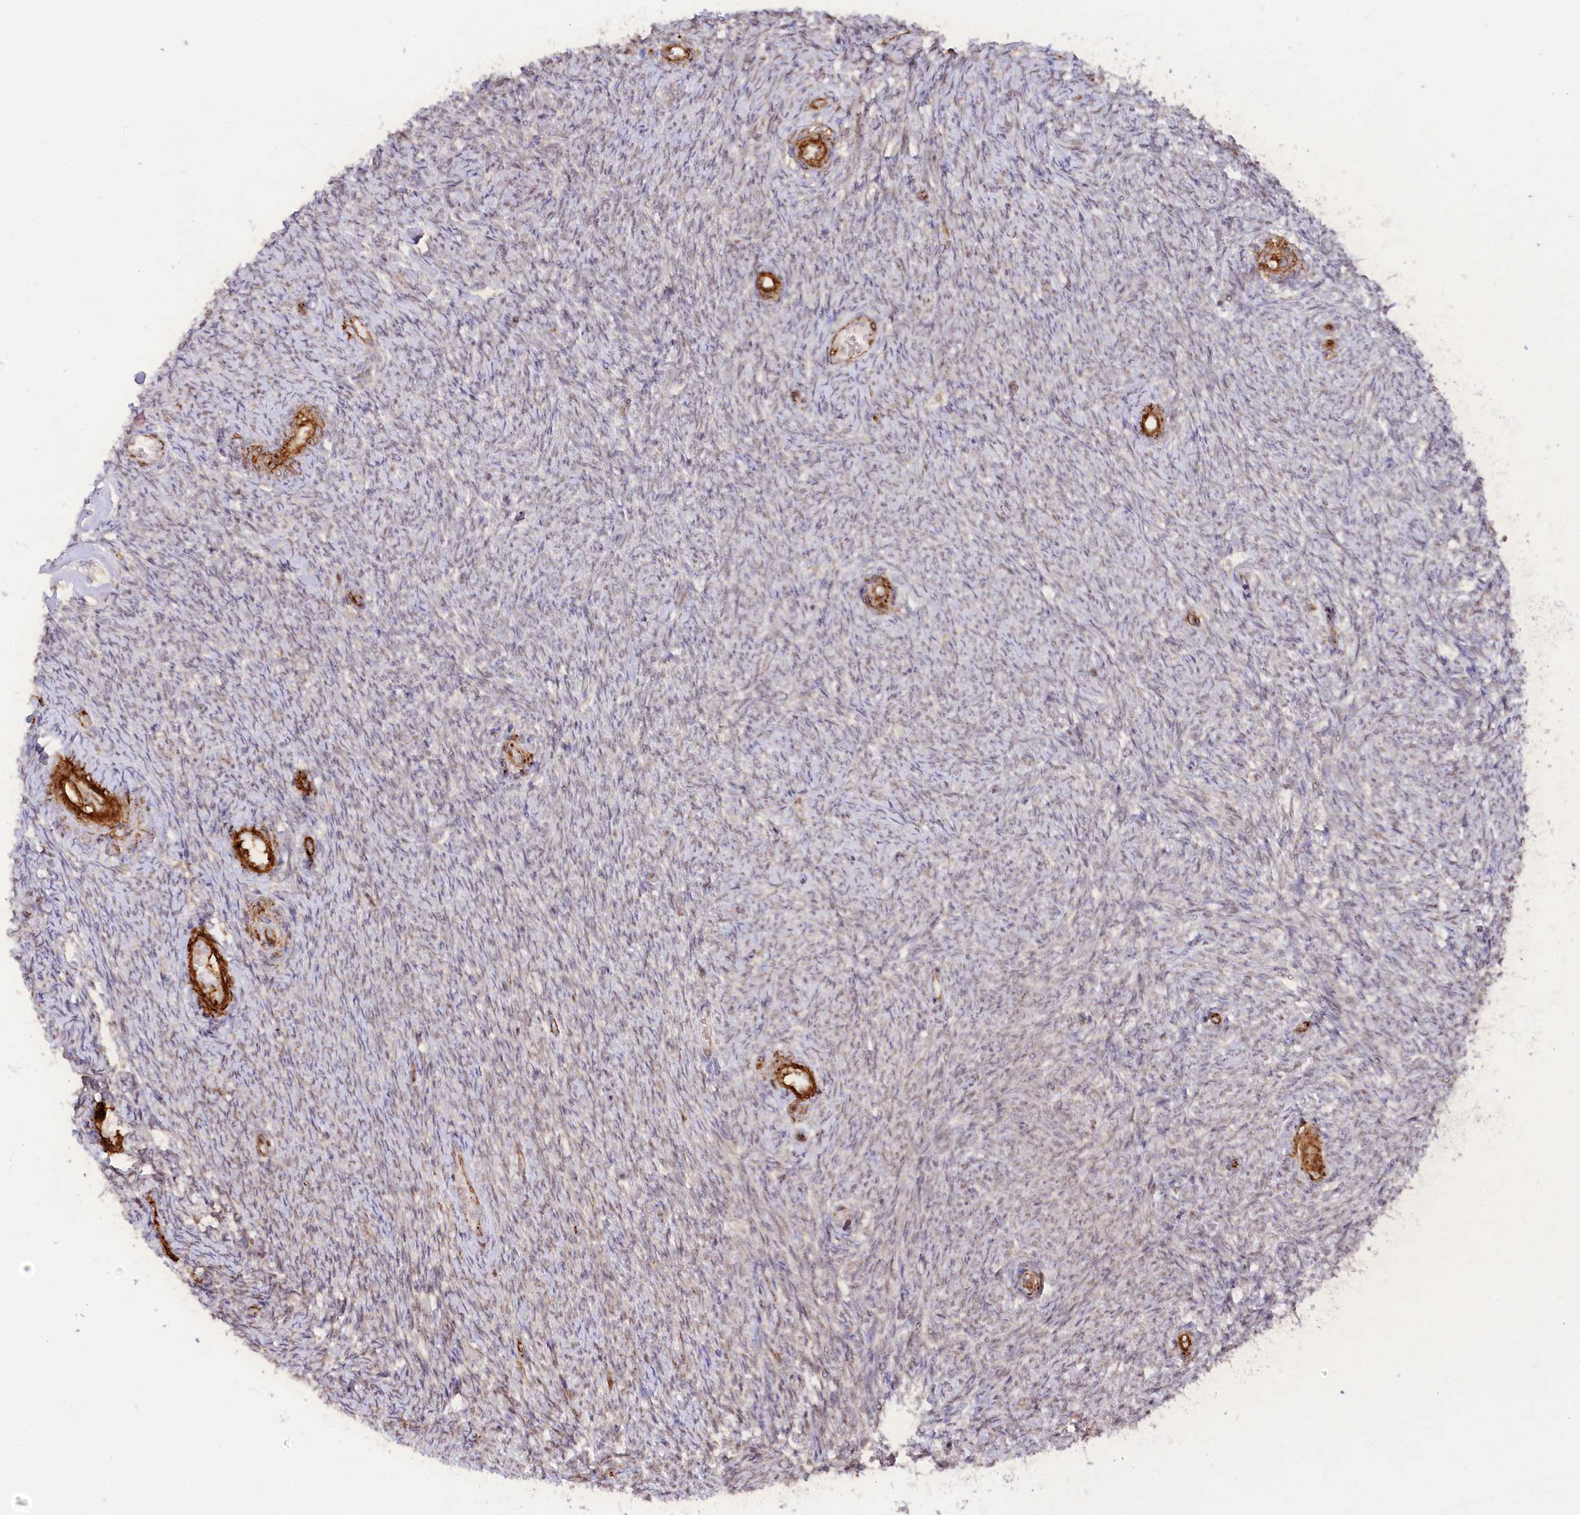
{"staining": {"intensity": "weak", "quantity": "<25%", "location": "nuclear"}, "tissue": "ovary", "cell_type": "Ovarian stroma cells", "image_type": "normal", "snomed": [{"axis": "morphology", "description": "Normal tissue, NOS"}, {"axis": "topography", "description": "Ovary"}], "caption": "An IHC image of benign ovary is shown. There is no staining in ovarian stroma cells of ovary.", "gene": "GNL3L", "patient": {"sex": "female", "age": 44}}